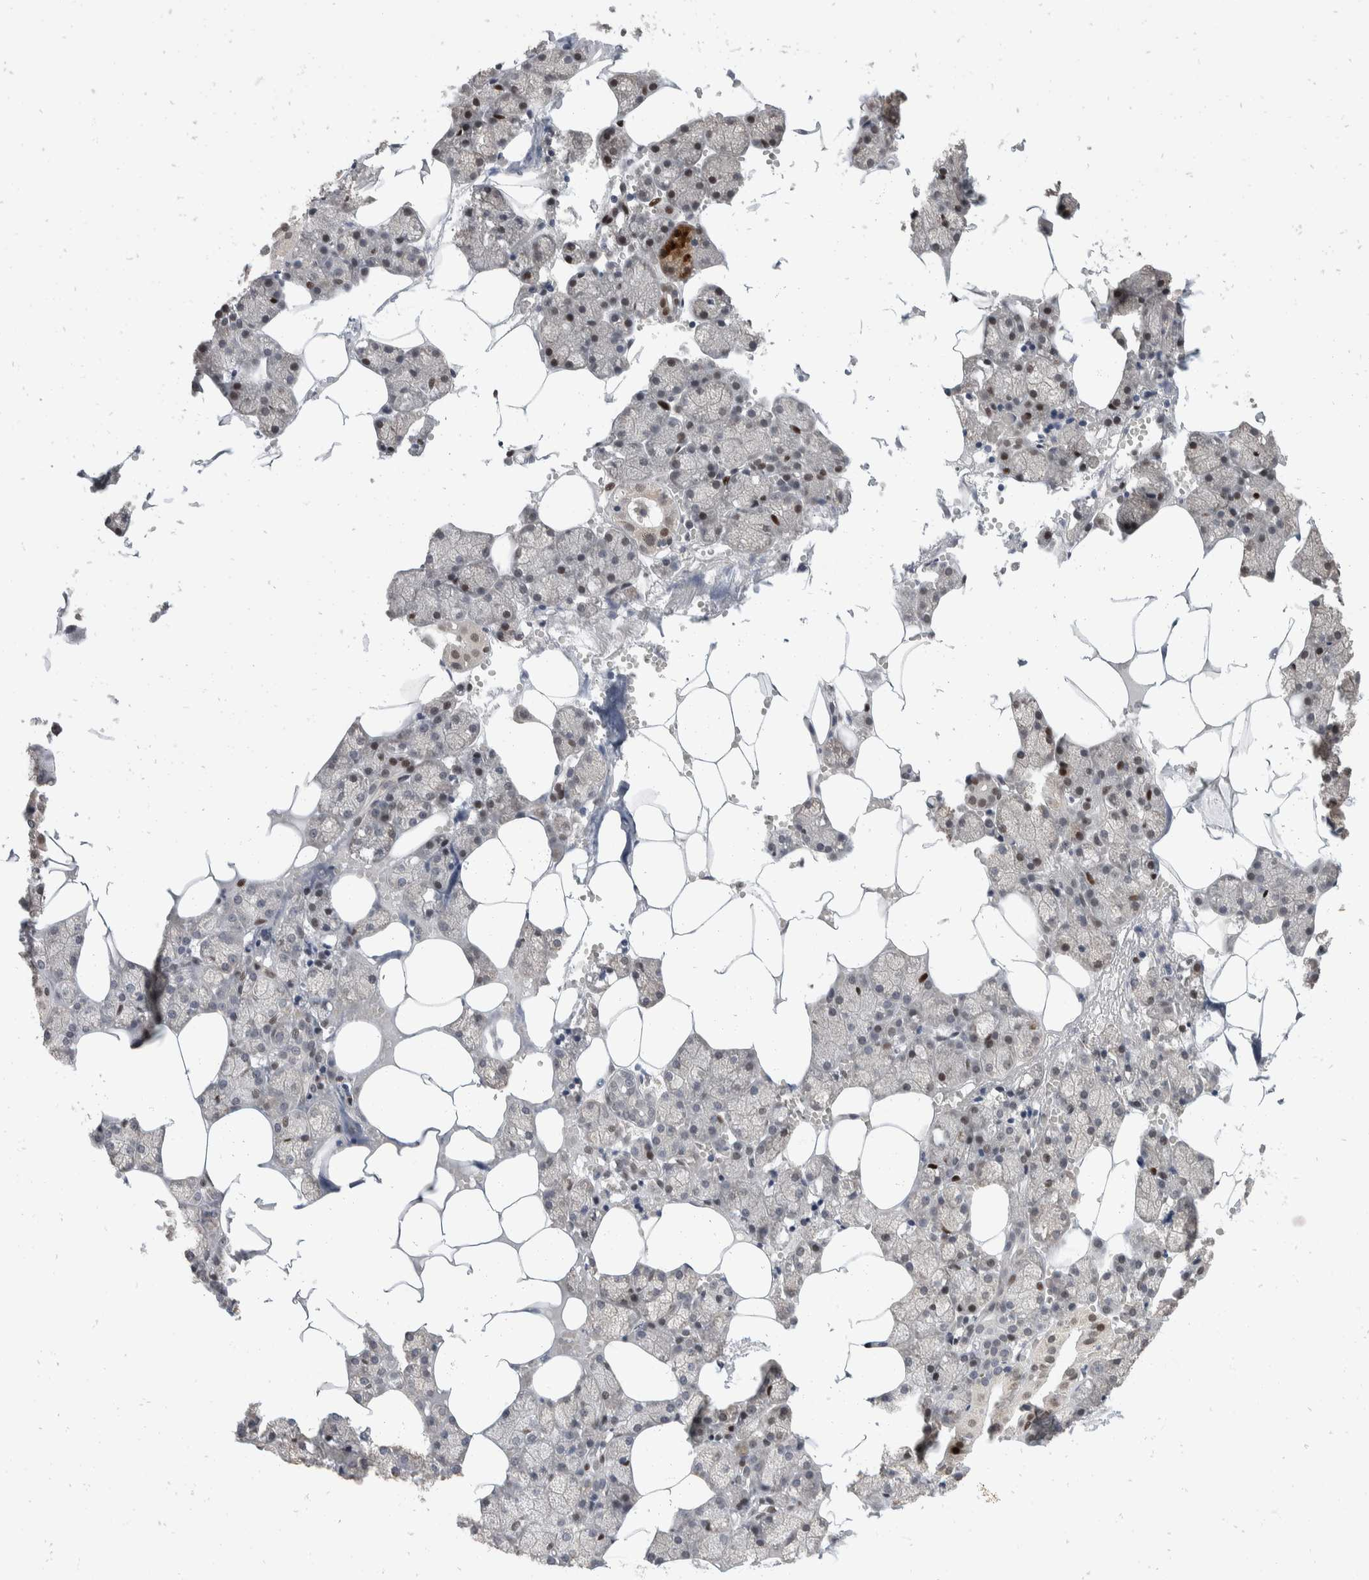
{"staining": {"intensity": "weak", "quantity": "<25%", "location": "nuclear"}, "tissue": "salivary gland", "cell_type": "Glandular cells", "image_type": "normal", "snomed": [{"axis": "morphology", "description": "Normal tissue, NOS"}, {"axis": "topography", "description": "Salivary gland"}], "caption": "IHC photomicrograph of benign salivary gland: salivary gland stained with DAB (3,3'-diaminobenzidine) shows no significant protein expression in glandular cells.", "gene": "ZNF703", "patient": {"sex": "male", "age": 62}}